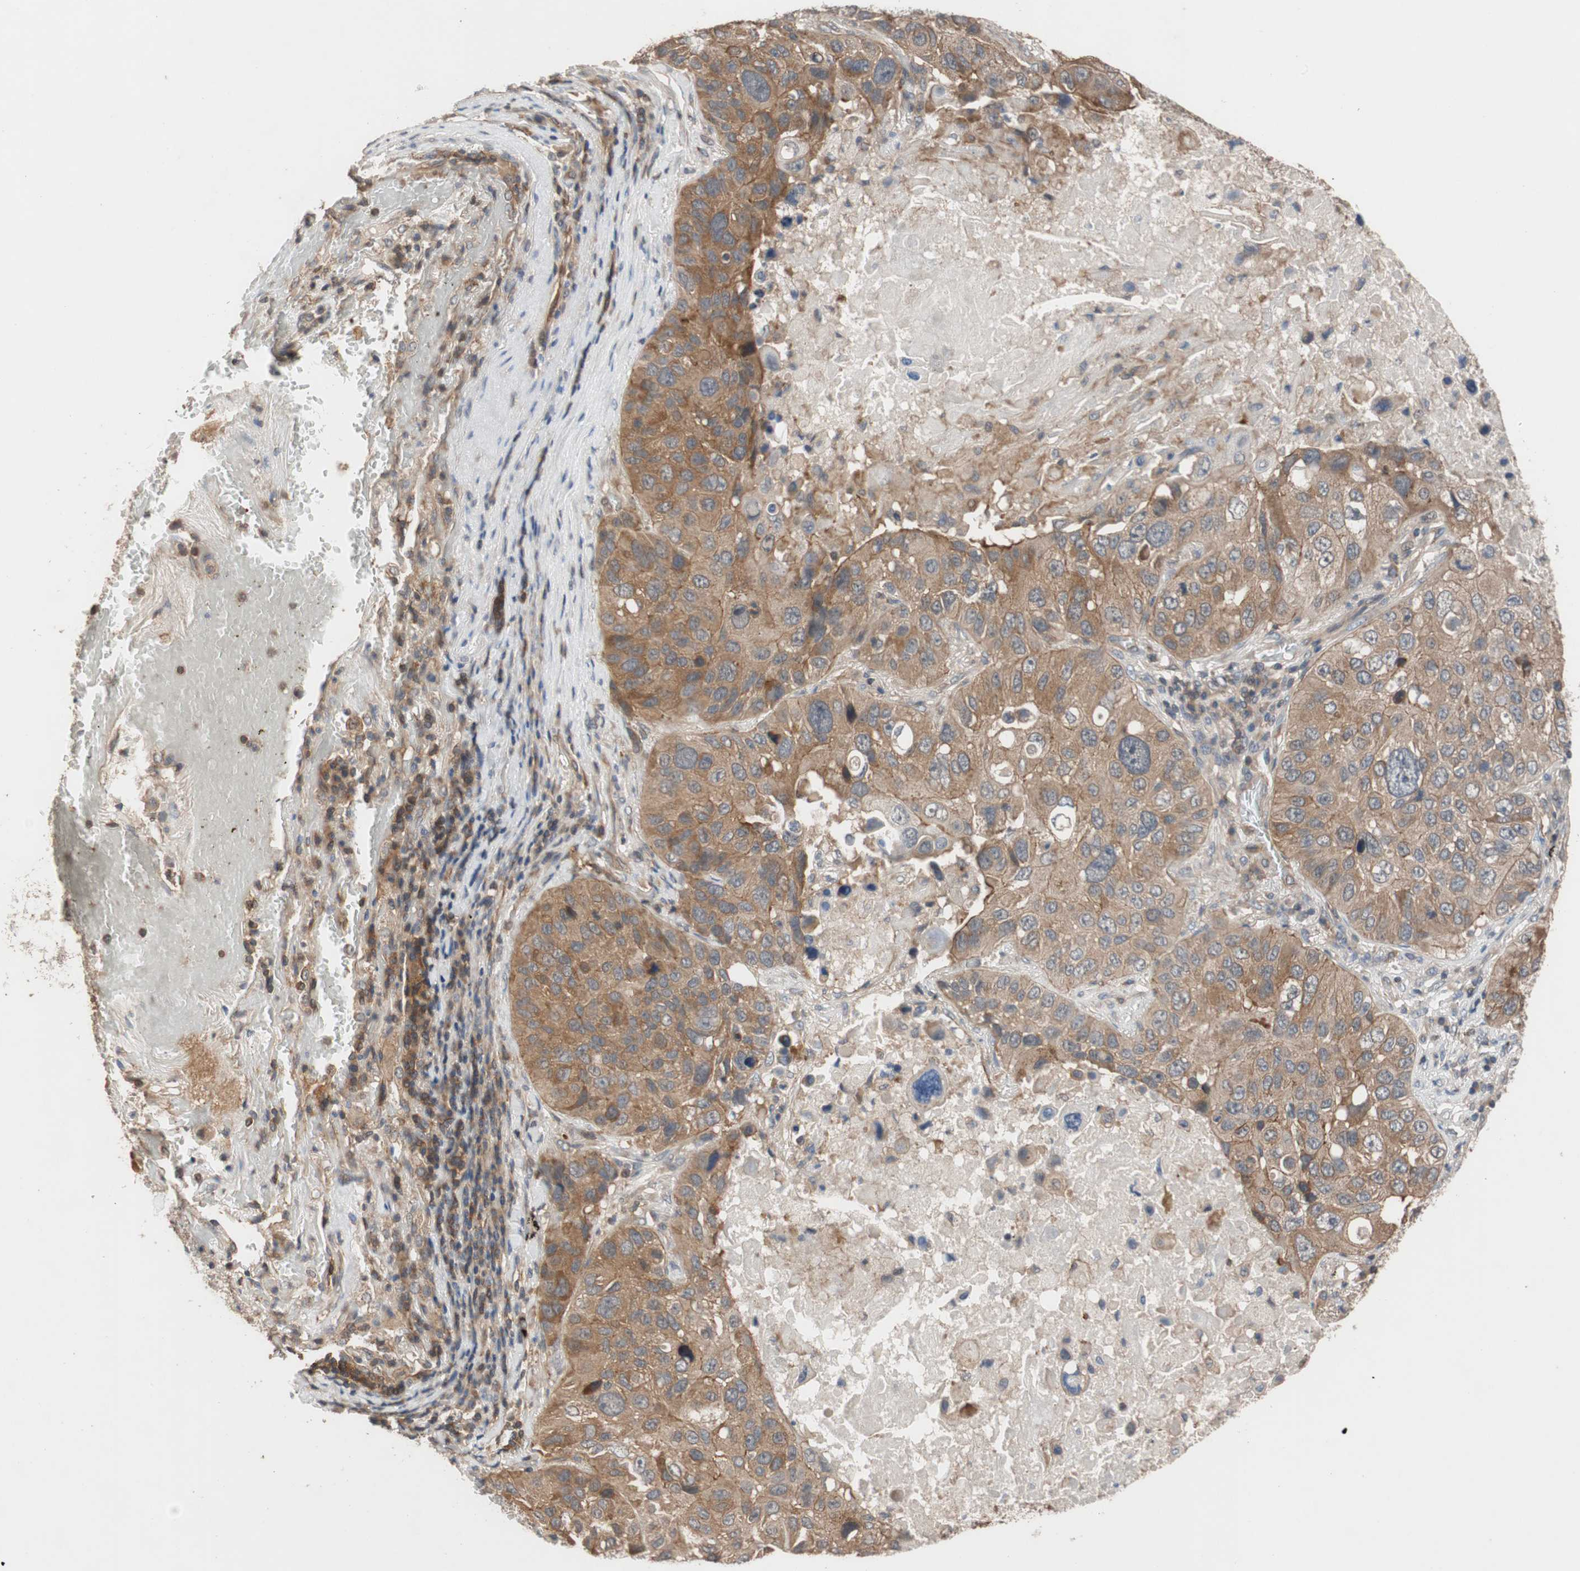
{"staining": {"intensity": "moderate", "quantity": ">75%", "location": "cytoplasmic/membranous"}, "tissue": "lung cancer", "cell_type": "Tumor cells", "image_type": "cancer", "snomed": [{"axis": "morphology", "description": "Squamous cell carcinoma, NOS"}, {"axis": "topography", "description": "Lung"}], "caption": "An image showing moderate cytoplasmic/membranous staining in approximately >75% of tumor cells in lung cancer (squamous cell carcinoma), as visualized by brown immunohistochemical staining.", "gene": "MAP4K2", "patient": {"sex": "male", "age": 57}}